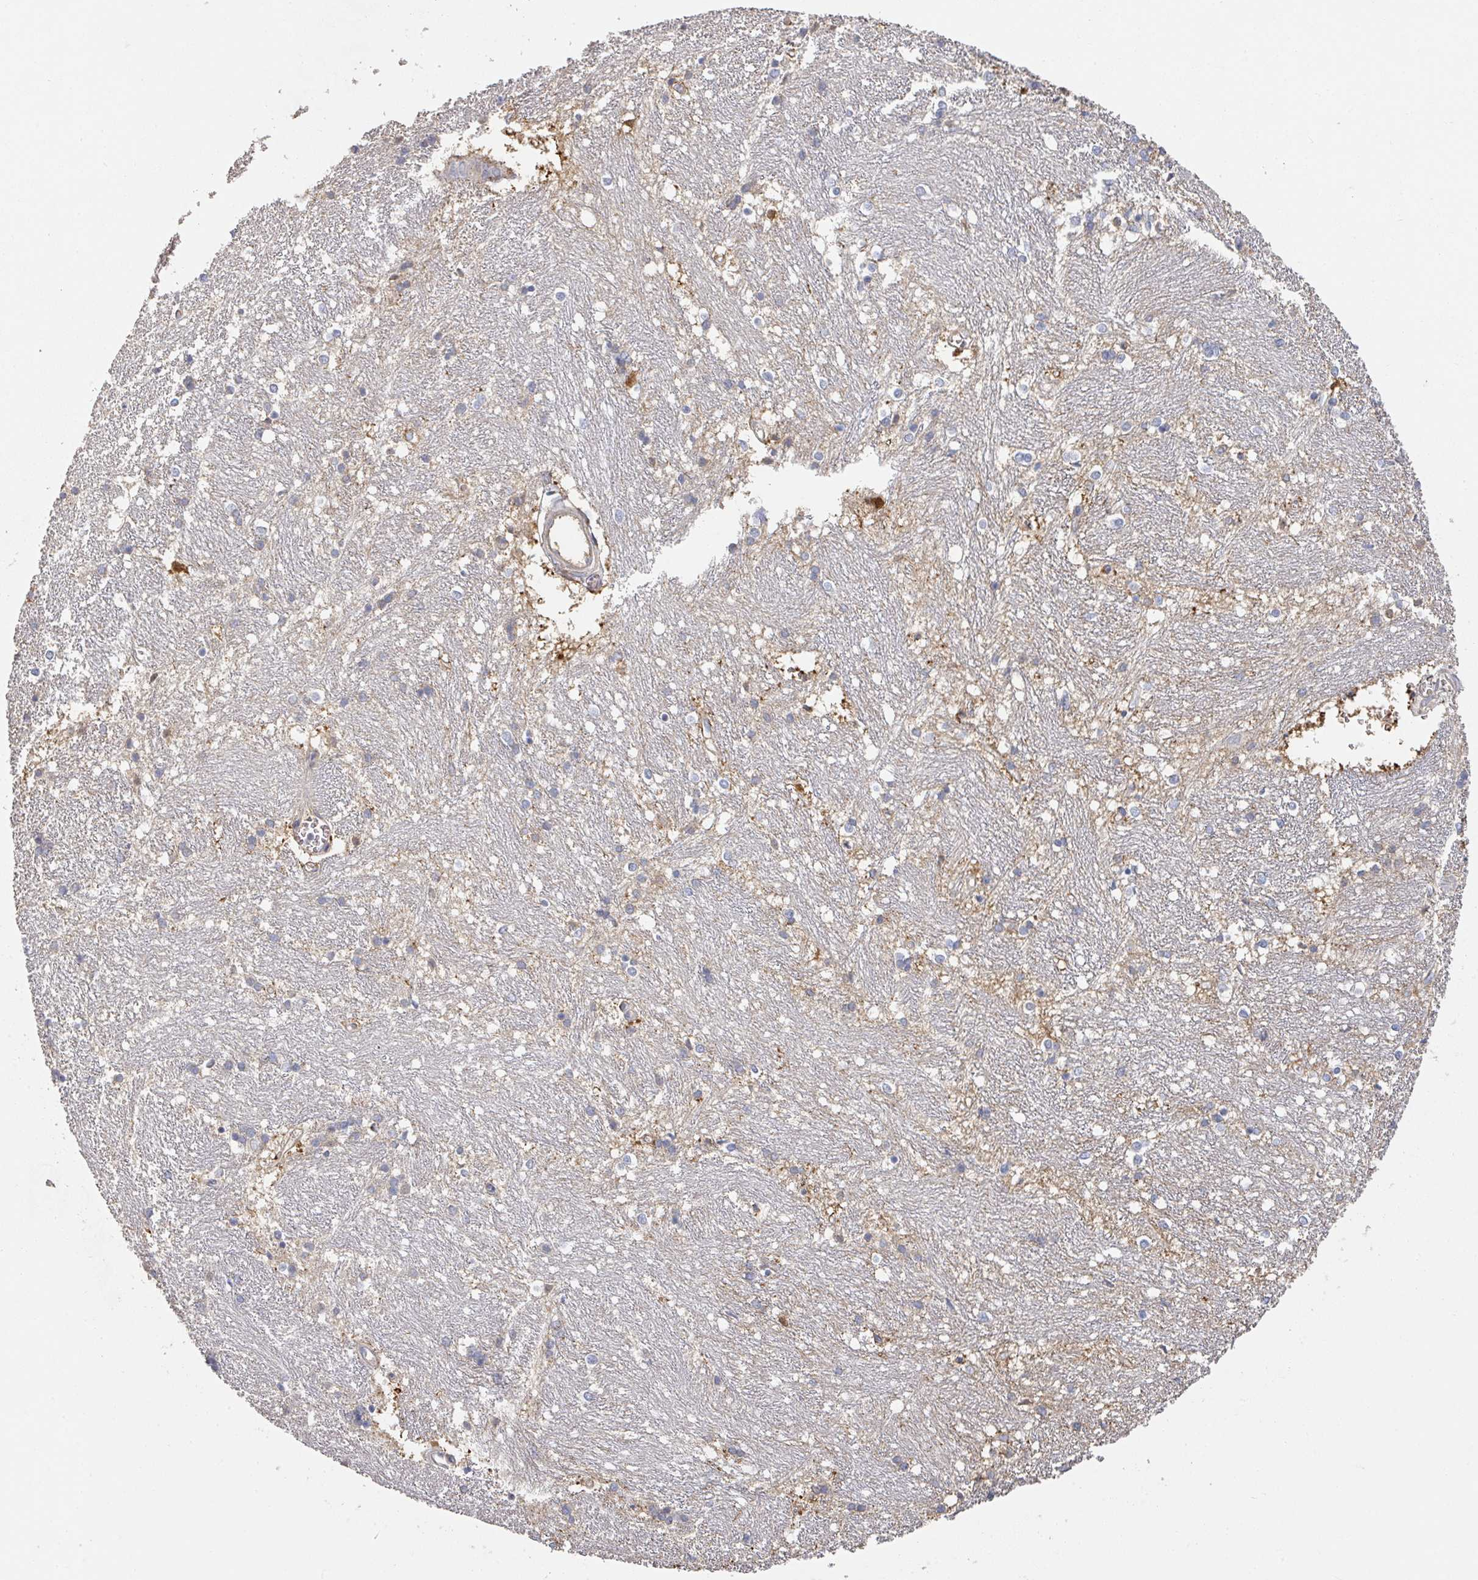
{"staining": {"intensity": "negative", "quantity": "none", "location": "none"}, "tissue": "caudate", "cell_type": "Glial cells", "image_type": "normal", "snomed": [{"axis": "morphology", "description": "Normal tissue, NOS"}, {"axis": "topography", "description": "Lateral ventricle wall"}], "caption": "Immunohistochemistry (IHC) image of unremarkable caudate: human caudate stained with DAB exhibits no significant protein positivity in glial cells.", "gene": "ENSG00000249773", "patient": {"sex": "male", "age": 37}}